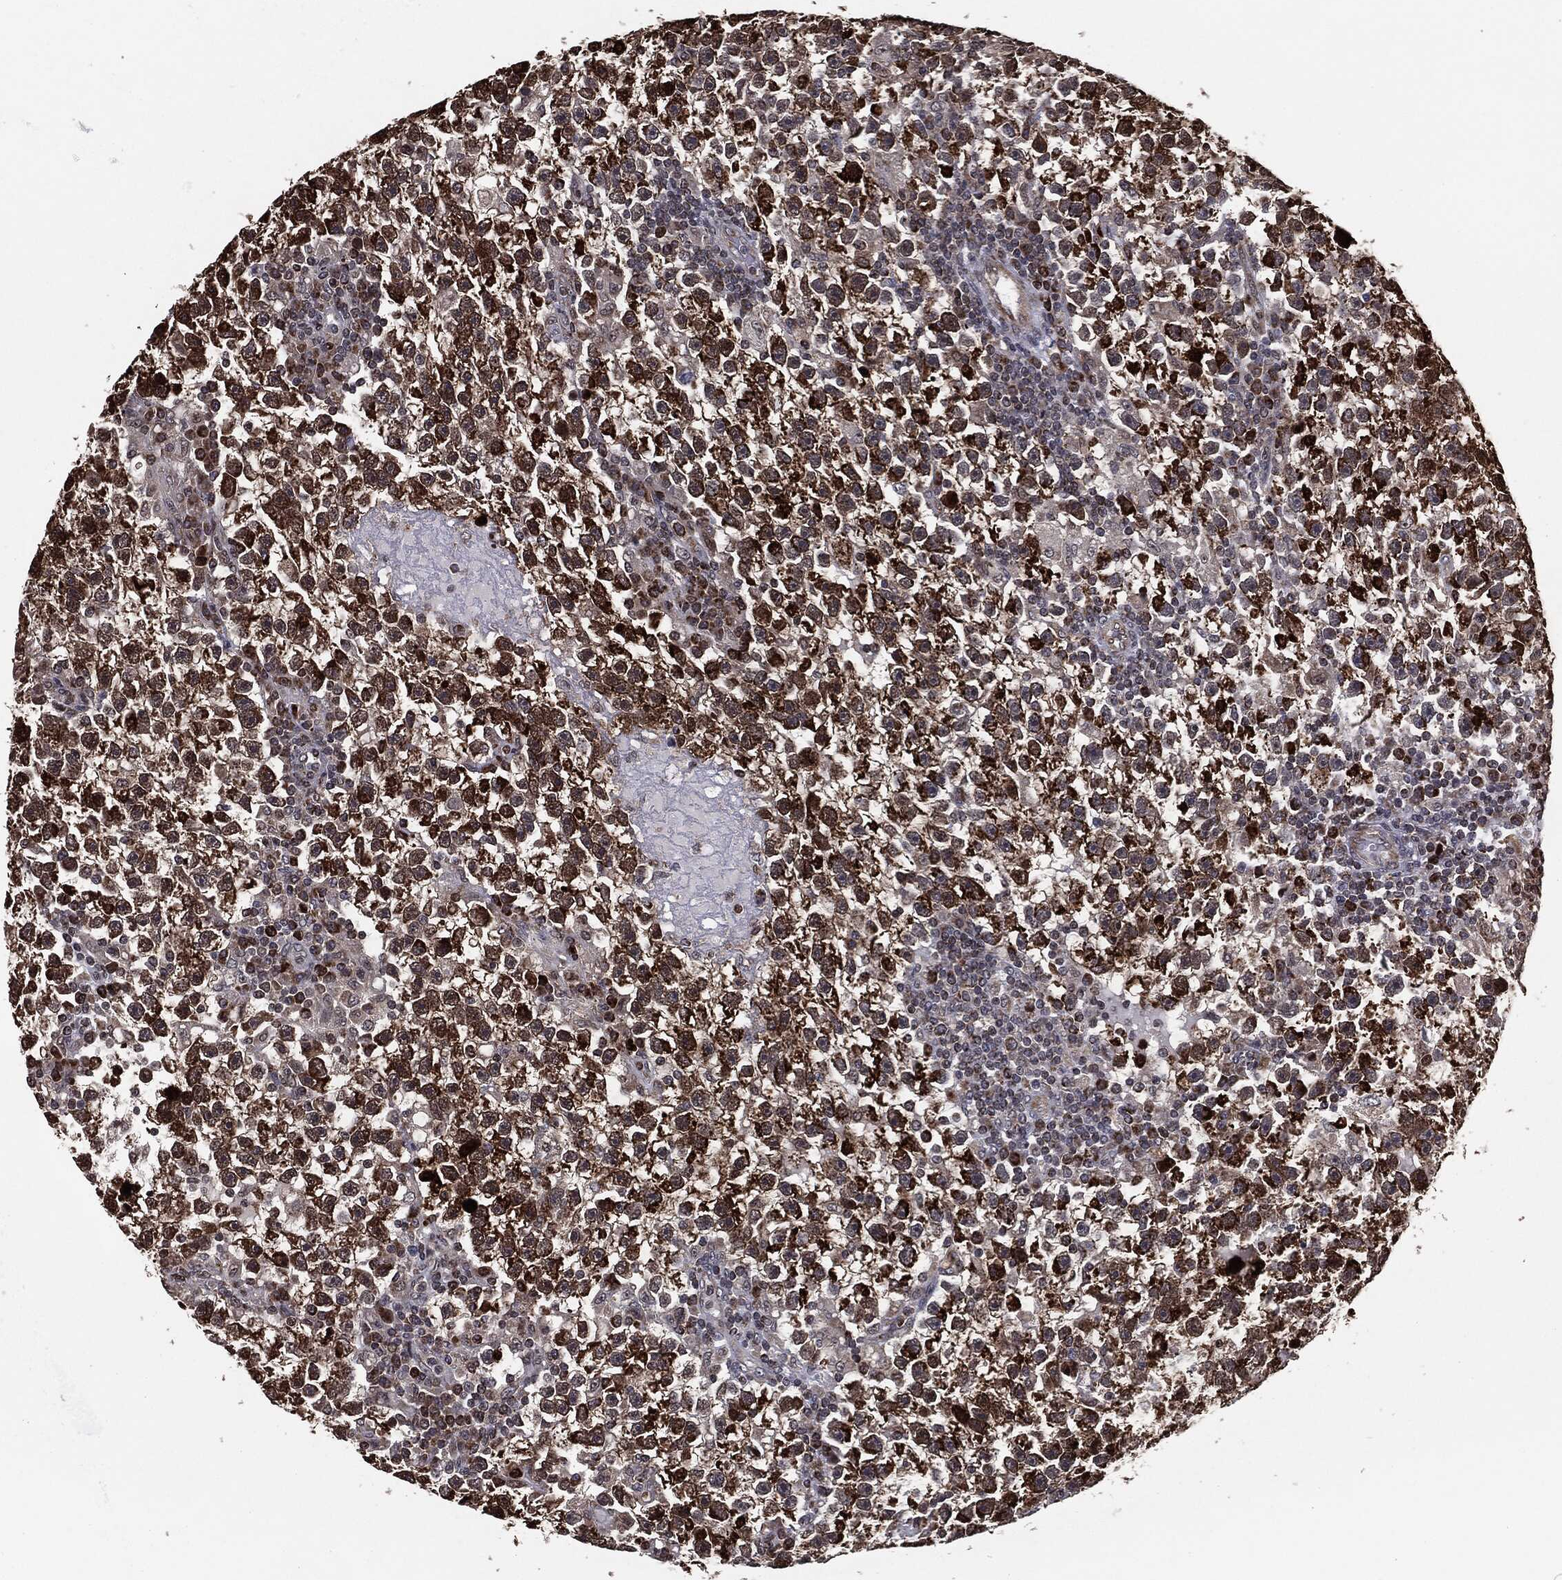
{"staining": {"intensity": "strong", "quantity": ">75%", "location": "cytoplasmic/membranous,nuclear"}, "tissue": "testis cancer", "cell_type": "Tumor cells", "image_type": "cancer", "snomed": [{"axis": "morphology", "description": "Seminoma, NOS"}, {"axis": "topography", "description": "Testis"}], "caption": "Testis cancer (seminoma) was stained to show a protein in brown. There is high levels of strong cytoplasmic/membranous and nuclear staining in approximately >75% of tumor cells. (Brightfield microscopy of DAB IHC at high magnification).", "gene": "CHCHD2", "patient": {"sex": "male", "age": 47}}